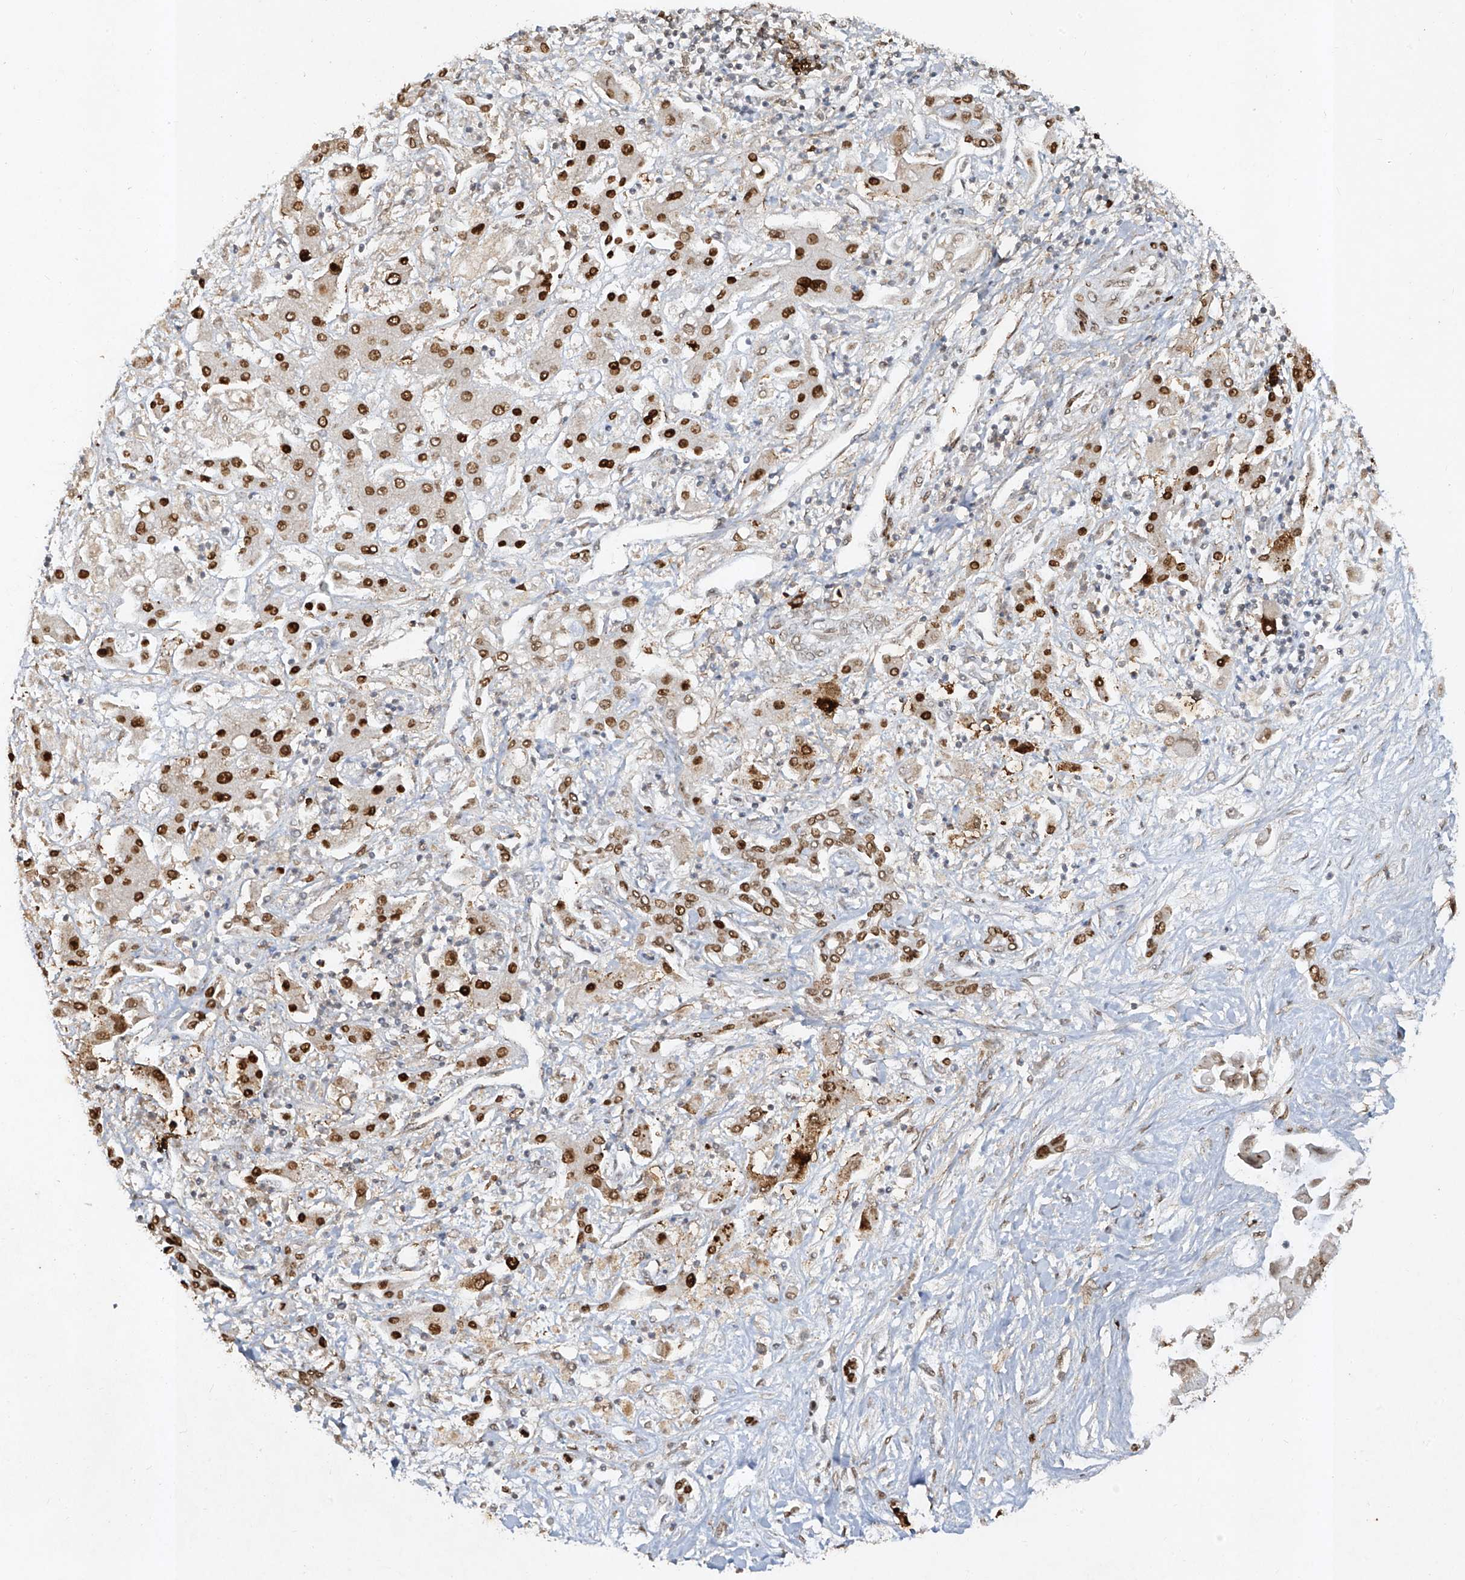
{"staining": {"intensity": "strong", "quantity": ">75%", "location": "nuclear"}, "tissue": "liver cancer", "cell_type": "Tumor cells", "image_type": "cancer", "snomed": [{"axis": "morphology", "description": "Cholangiocarcinoma"}, {"axis": "topography", "description": "Liver"}], "caption": "Brown immunohistochemical staining in human liver cancer (cholangiocarcinoma) displays strong nuclear staining in about >75% of tumor cells.", "gene": "ATRIP", "patient": {"sex": "male", "age": 50}}